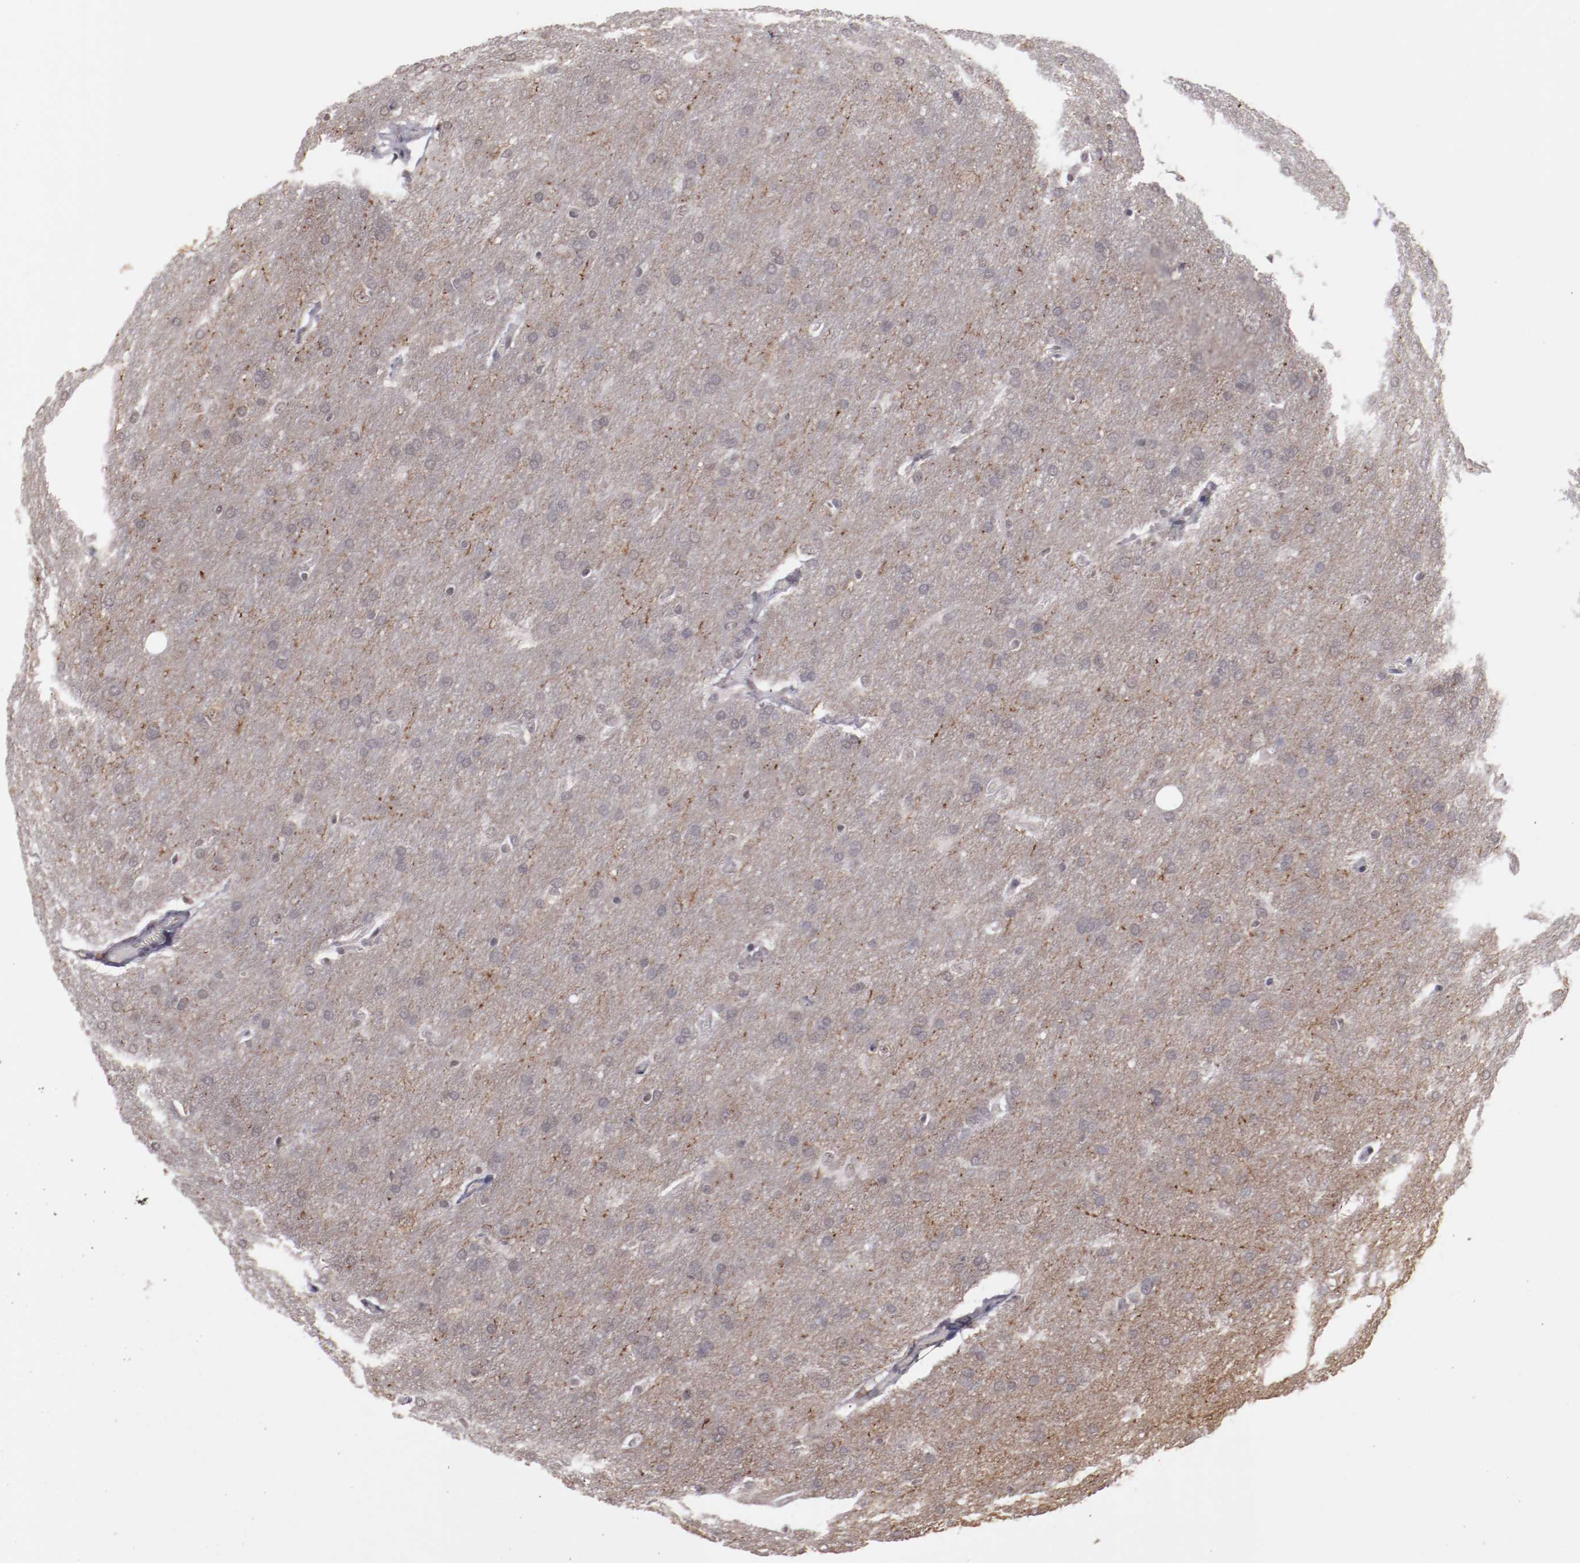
{"staining": {"intensity": "negative", "quantity": "none", "location": "none"}, "tissue": "glioma", "cell_type": "Tumor cells", "image_type": "cancer", "snomed": [{"axis": "morphology", "description": "Glioma, malignant, Low grade"}, {"axis": "topography", "description": "Brain"}], "caption": "Micrograph shows no protein staining in tumor cells of glioma tissue.", "gene": "NRXN3", "patient": {"sex": "female", "age": 32}}